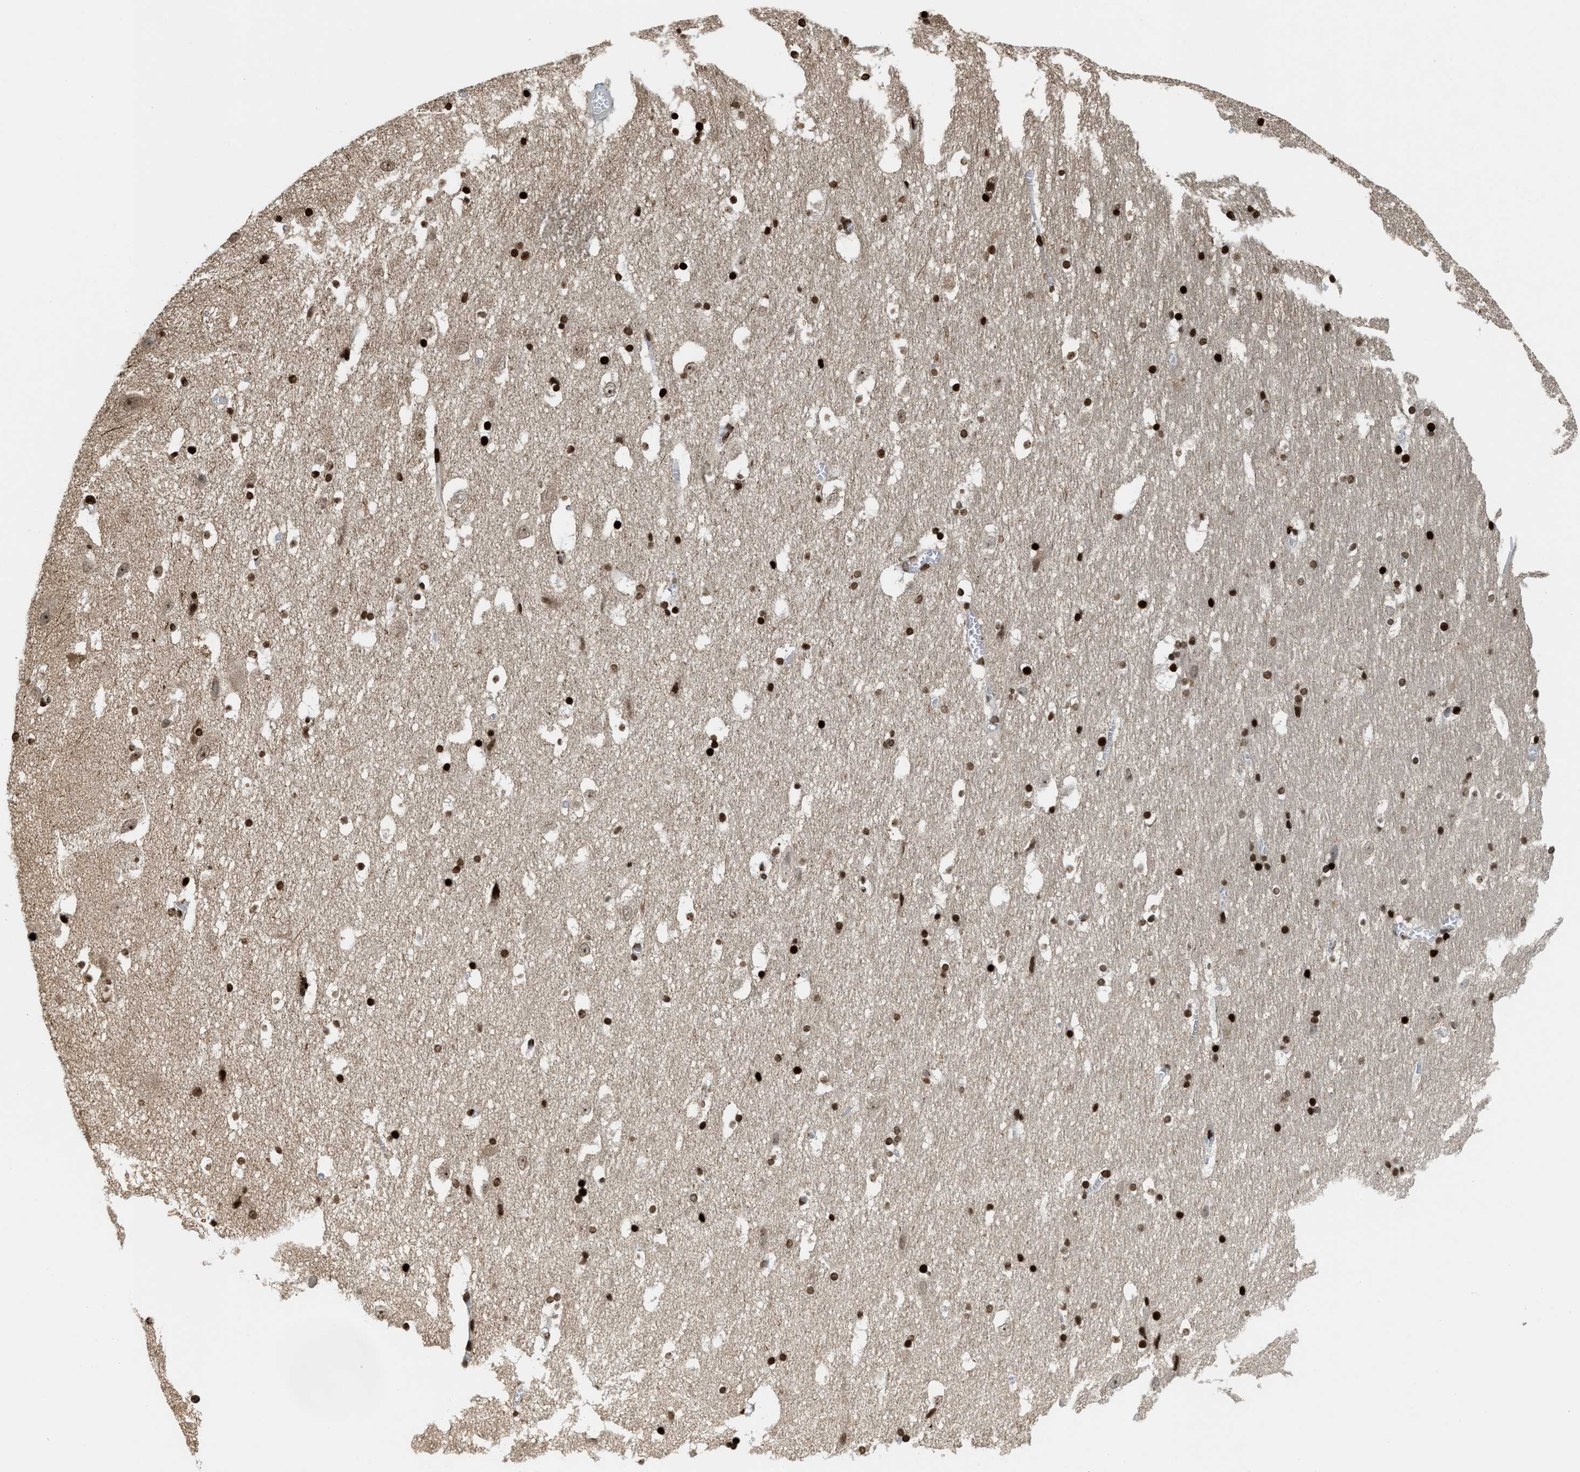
{"staining": {"intensity": "strong", "quantity": ">75%", "location": "nuclear"}, "tissue": "hippocampus", "cell_type": "Glial cells", "image_type": "normal", "snomed": [{"axis": "morphology", "description": "Normal tissue, NOS"}, {"axis": "topography", "description": "Hippocampus"}], "caption": "DAB (3,3'-diaminobenzidine) immunohistochemical staining of normal hippocampus exhibits strong nuclear protein staining in about >75% of glial cells. Nuclei are stained in blue.", "gene": "PDZD2", "patient": {"sex": "male", "age": 45}}